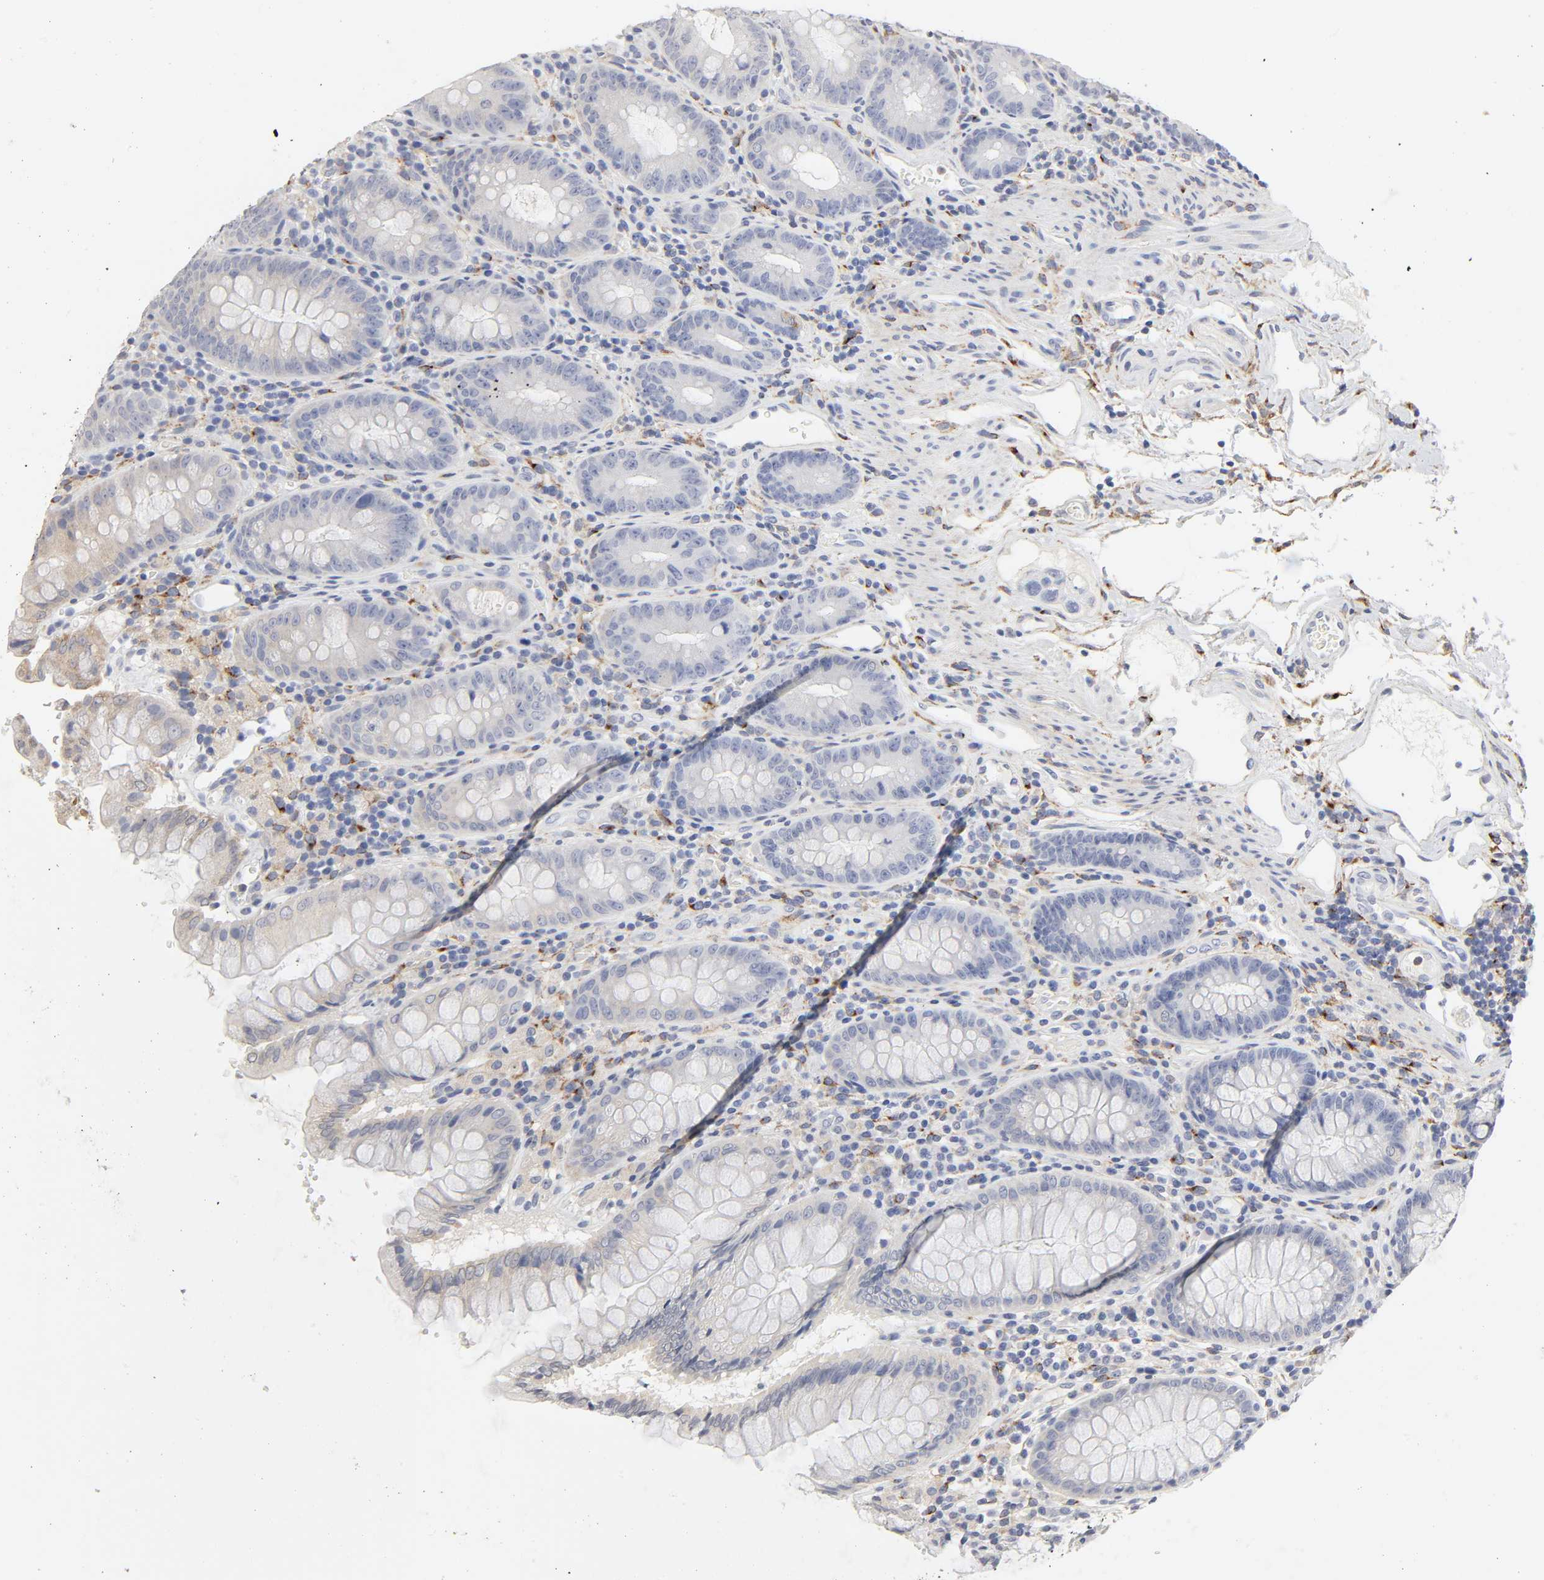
{"staining": {"intensity": "negative", "quantity": "none", "location": "none"}, "tissue": "colon", "cell_type": "Endothelial cells", "image_type": "normal", "snomed": [{"axis": "morphology", "description": "Normal tissue, NOS"}, {"axis": "topography", "description": "Colon"}], "caption": "The micrograph reveals no staining of endothelial cells in unremarkable colon.", "gene": "LRP1", "patient": {"sex": "female", "age": 46}}